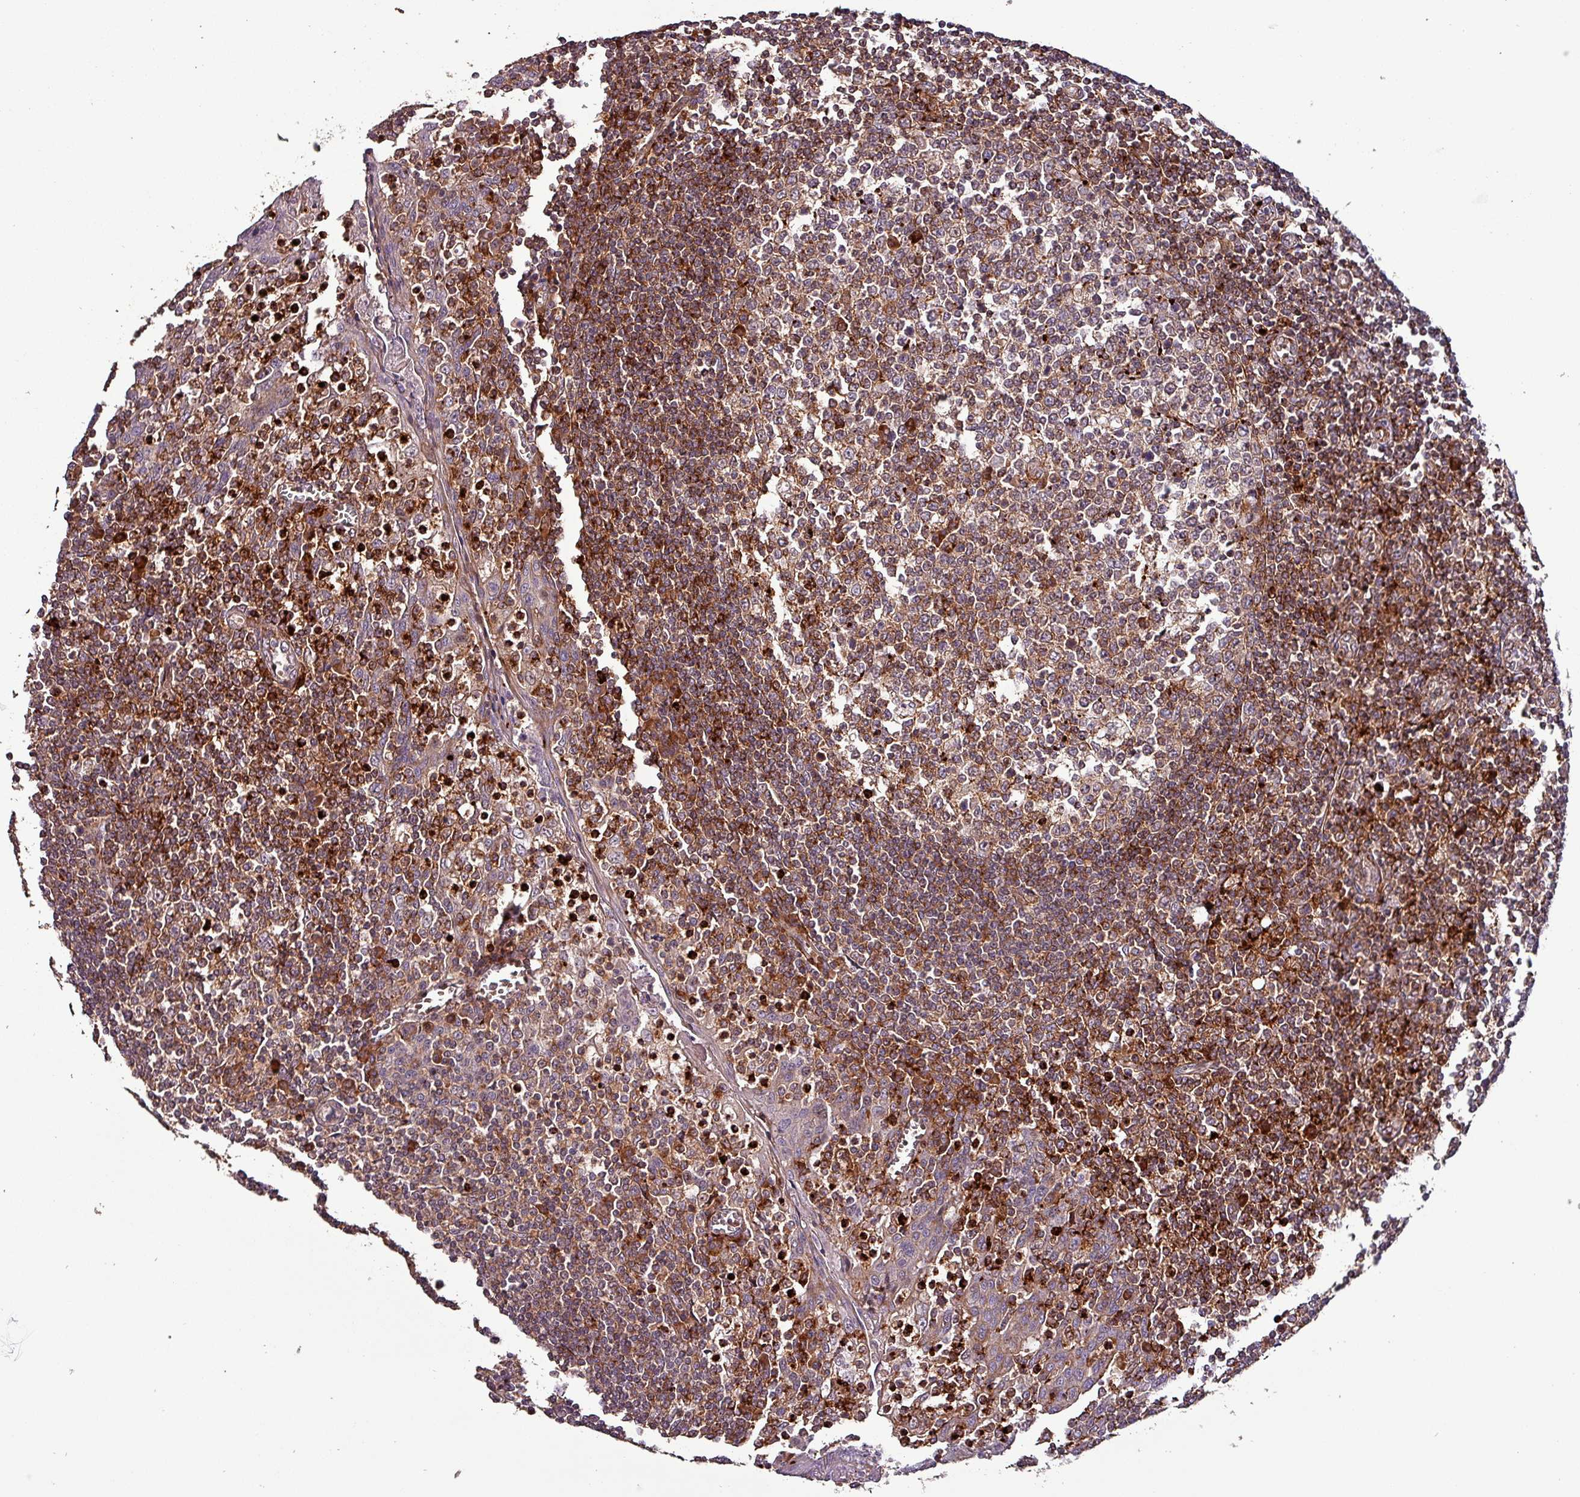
{"staining": {"intensity": "moderate", "quantity": ">75%", "location": "cytoplasmic/membranous"}, "tissue": "tonsil", "cell_type": "Germinal center cells", "image_type": "normal", "snomed": [{"axis": "morphology", "description": "Normal tissue, NOS"}, {"axis": "topography", "description": "Tonsil"}], "caption": "Immunohistochemistry (IHC) (DAB) staining of benign tonsil shows moderate cytoplasmic/membranous protein staining in approximately >75% of germinal center cells.", "gene": "TPRA1", "patient": {"sex": "female", "age": 19}}